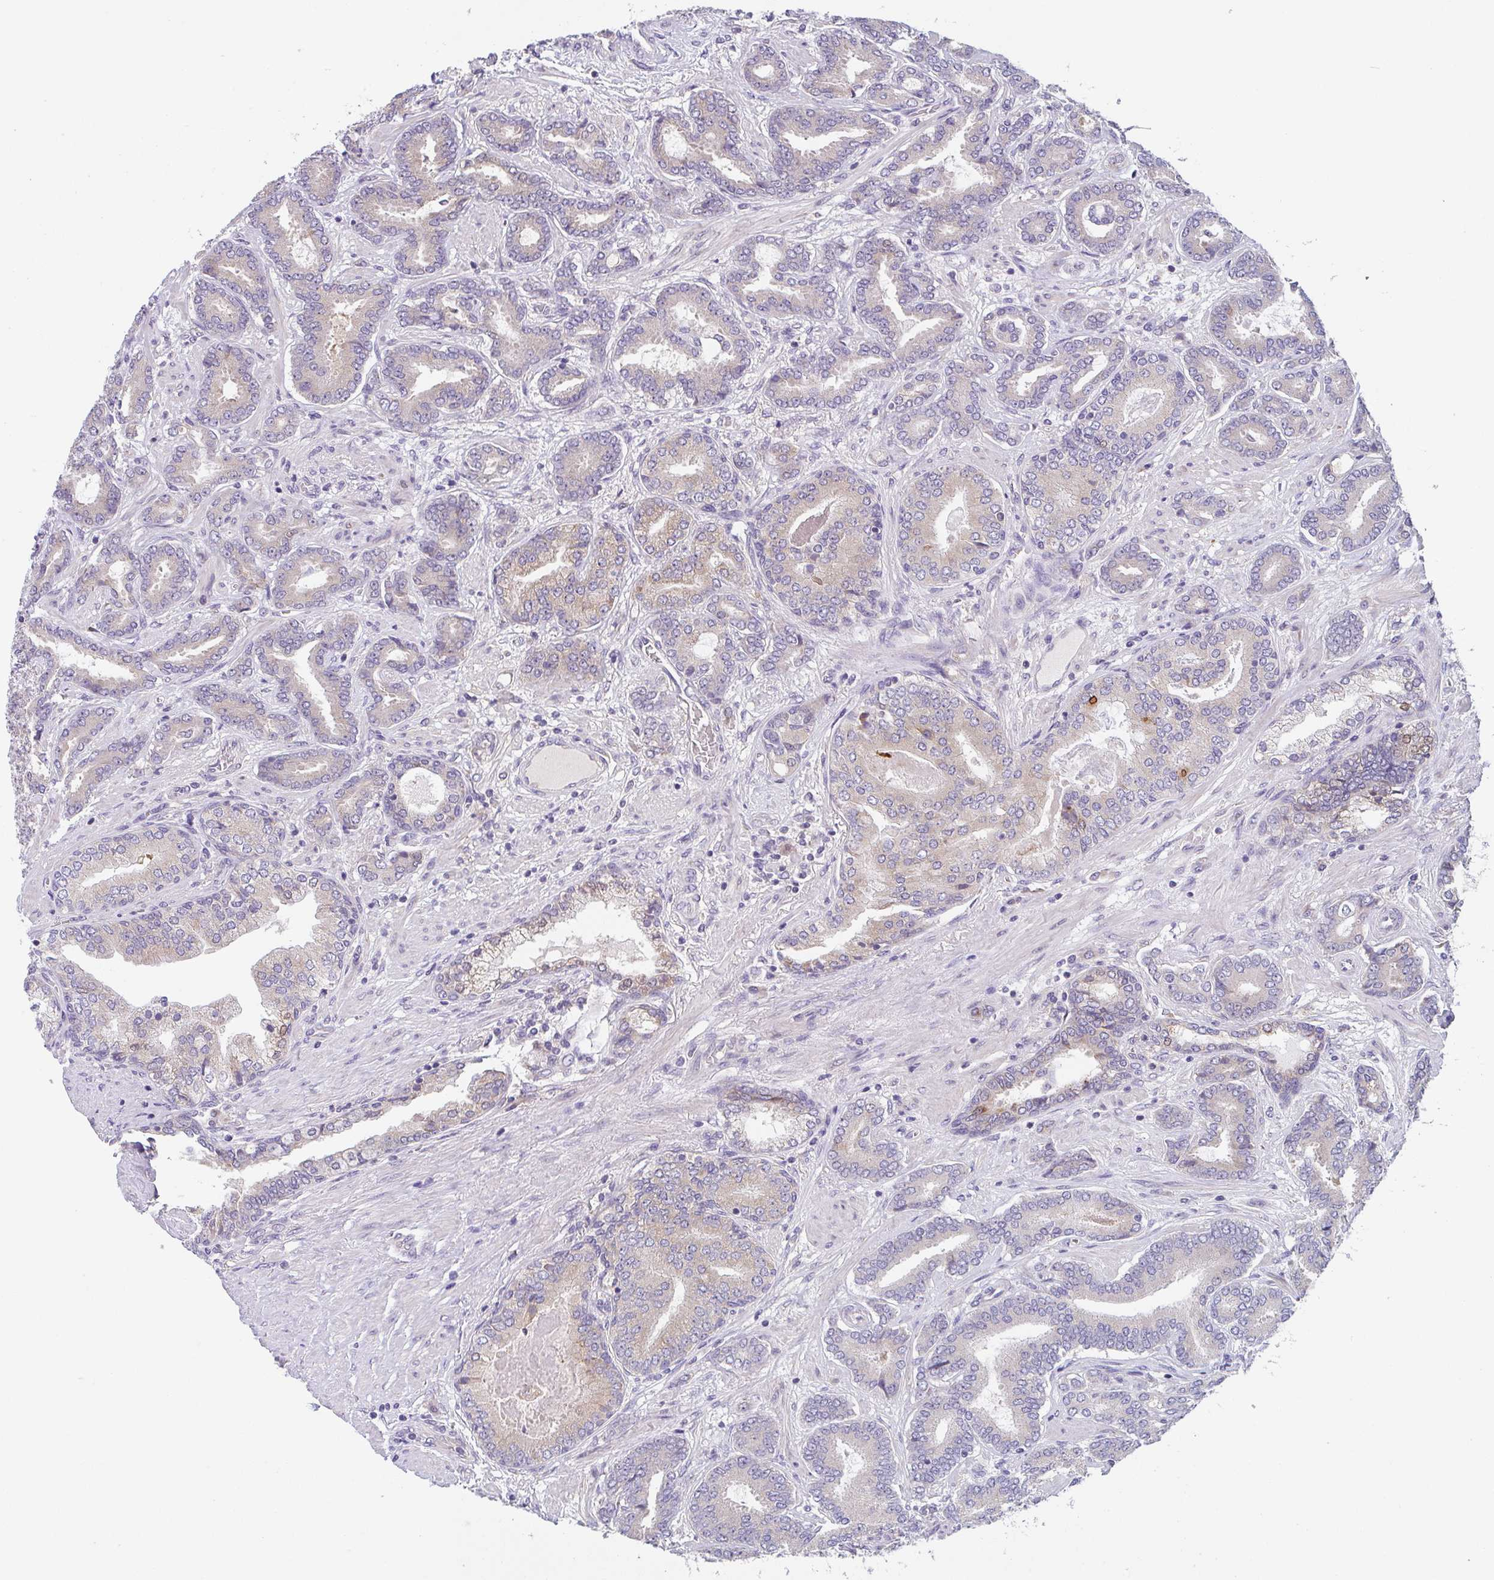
{"staining": {"intensity": "negative", "quantity": "none", "location": "none"}, "tissue": "prostate cancer", "cell_type": "Tumor cells", "image_type": "cancer", "snomed": [{"axis": "morphology", "description": "Adenocarcinoma, High grade"}, {"axis": "topography", "description": "Prostate"}], "caption": "Tumor cells show no significant expression in prostate cancer.", "gene": "TSPAN31", "patient": {"sex": "male", "age": 62}}